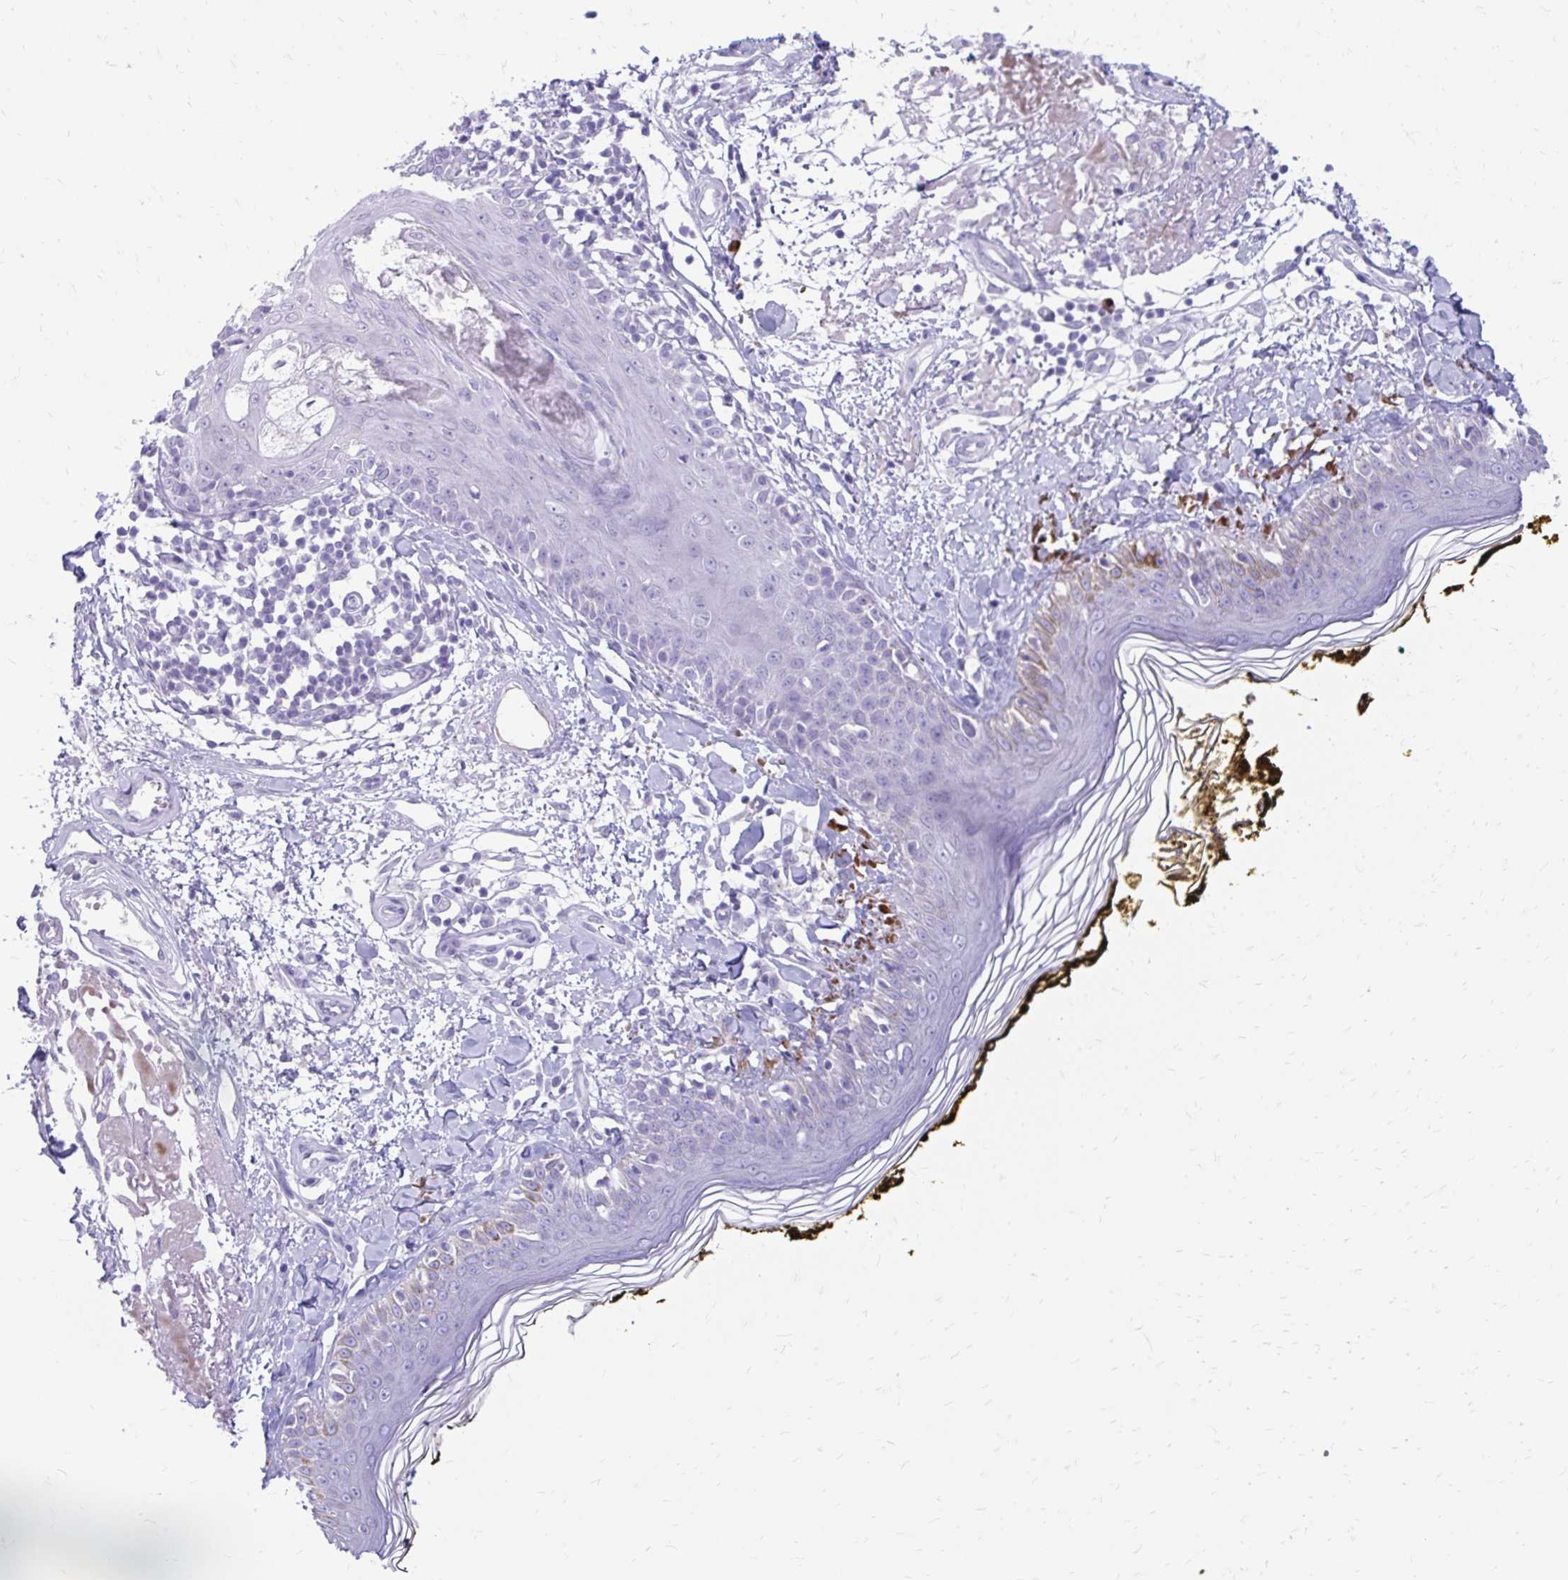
{"staining": {"intensity": "negative", "quantity": "none", "location": "none"}, "tissue": "skin", "cell_type": "Fibroblasts", "image_type": "normal", "snomed": [{"axis": "morphology", "description": "Normal tissue, NOS"}, {"axis": "topography", "description": "Skin"}], "caption": "The immunohistochemistry (IHC) image has no significant expression in fibroblasts of skin. (DAB immunohistochemistry (IHC) with hematoxylin counter stain).", "gene": "SATL1", "patient": {"sex": "male", "age": 76}}